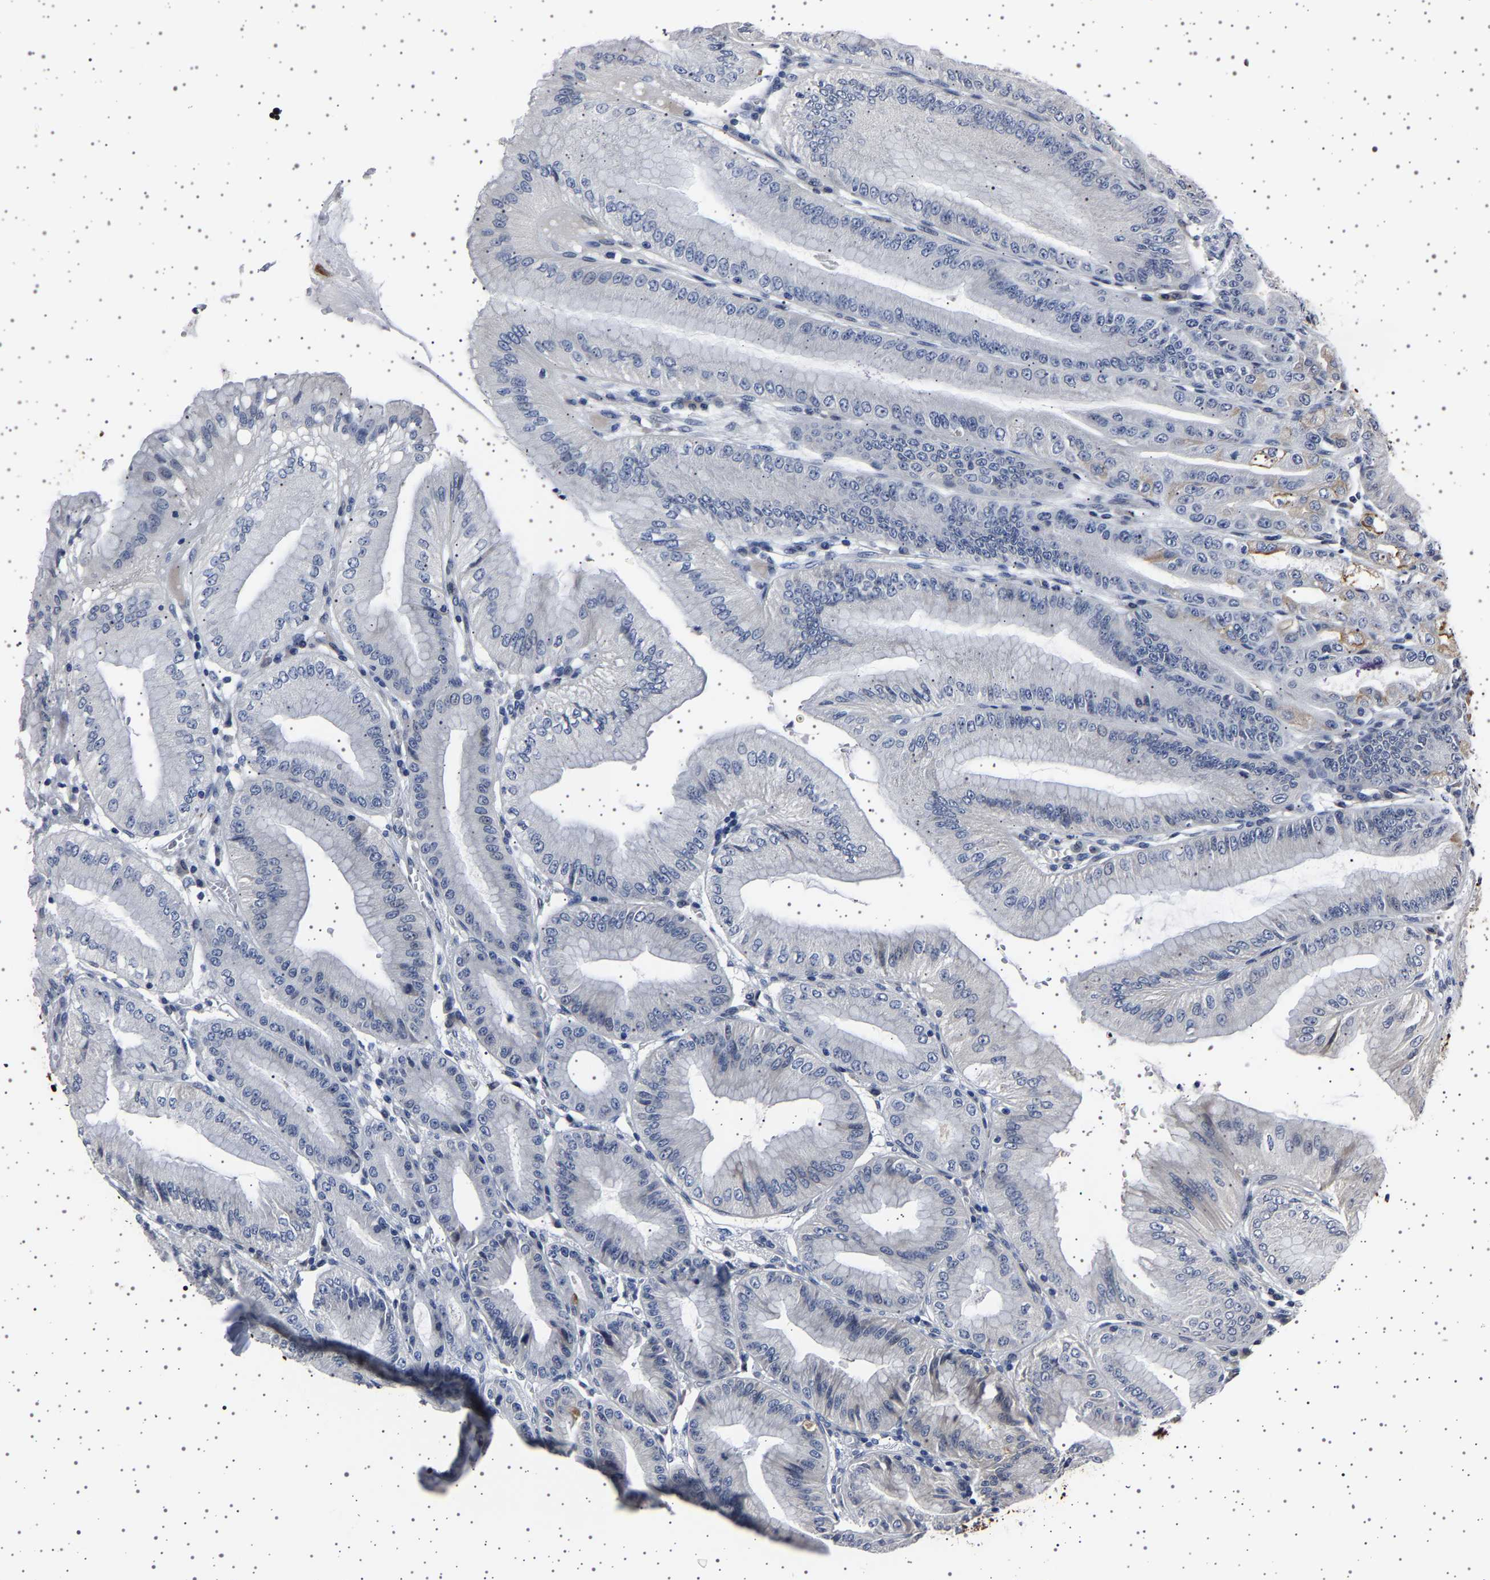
{"staining": {"intensity": "weak", "quantity": "<25%", "location": "cytoplasmic/membranous"}, "tissue": "stomach", "cell_type": "Glandular cells", "image_type": "normal", "snomed": [{"axis": "morphology", "description": "Normal tissue, NOS"}, {"axis": "topography", "description": "Stomach, lower"}], "caption": "Histopathology image shows no significant protein positivity in glandular cells of unremarkable stomach. (DAB immunohistochemistry (IHC) visualized using brightfield microscopy, high magnification).", "gene": "IL10RB", "patient": {"sex": "male", "age": 71}}